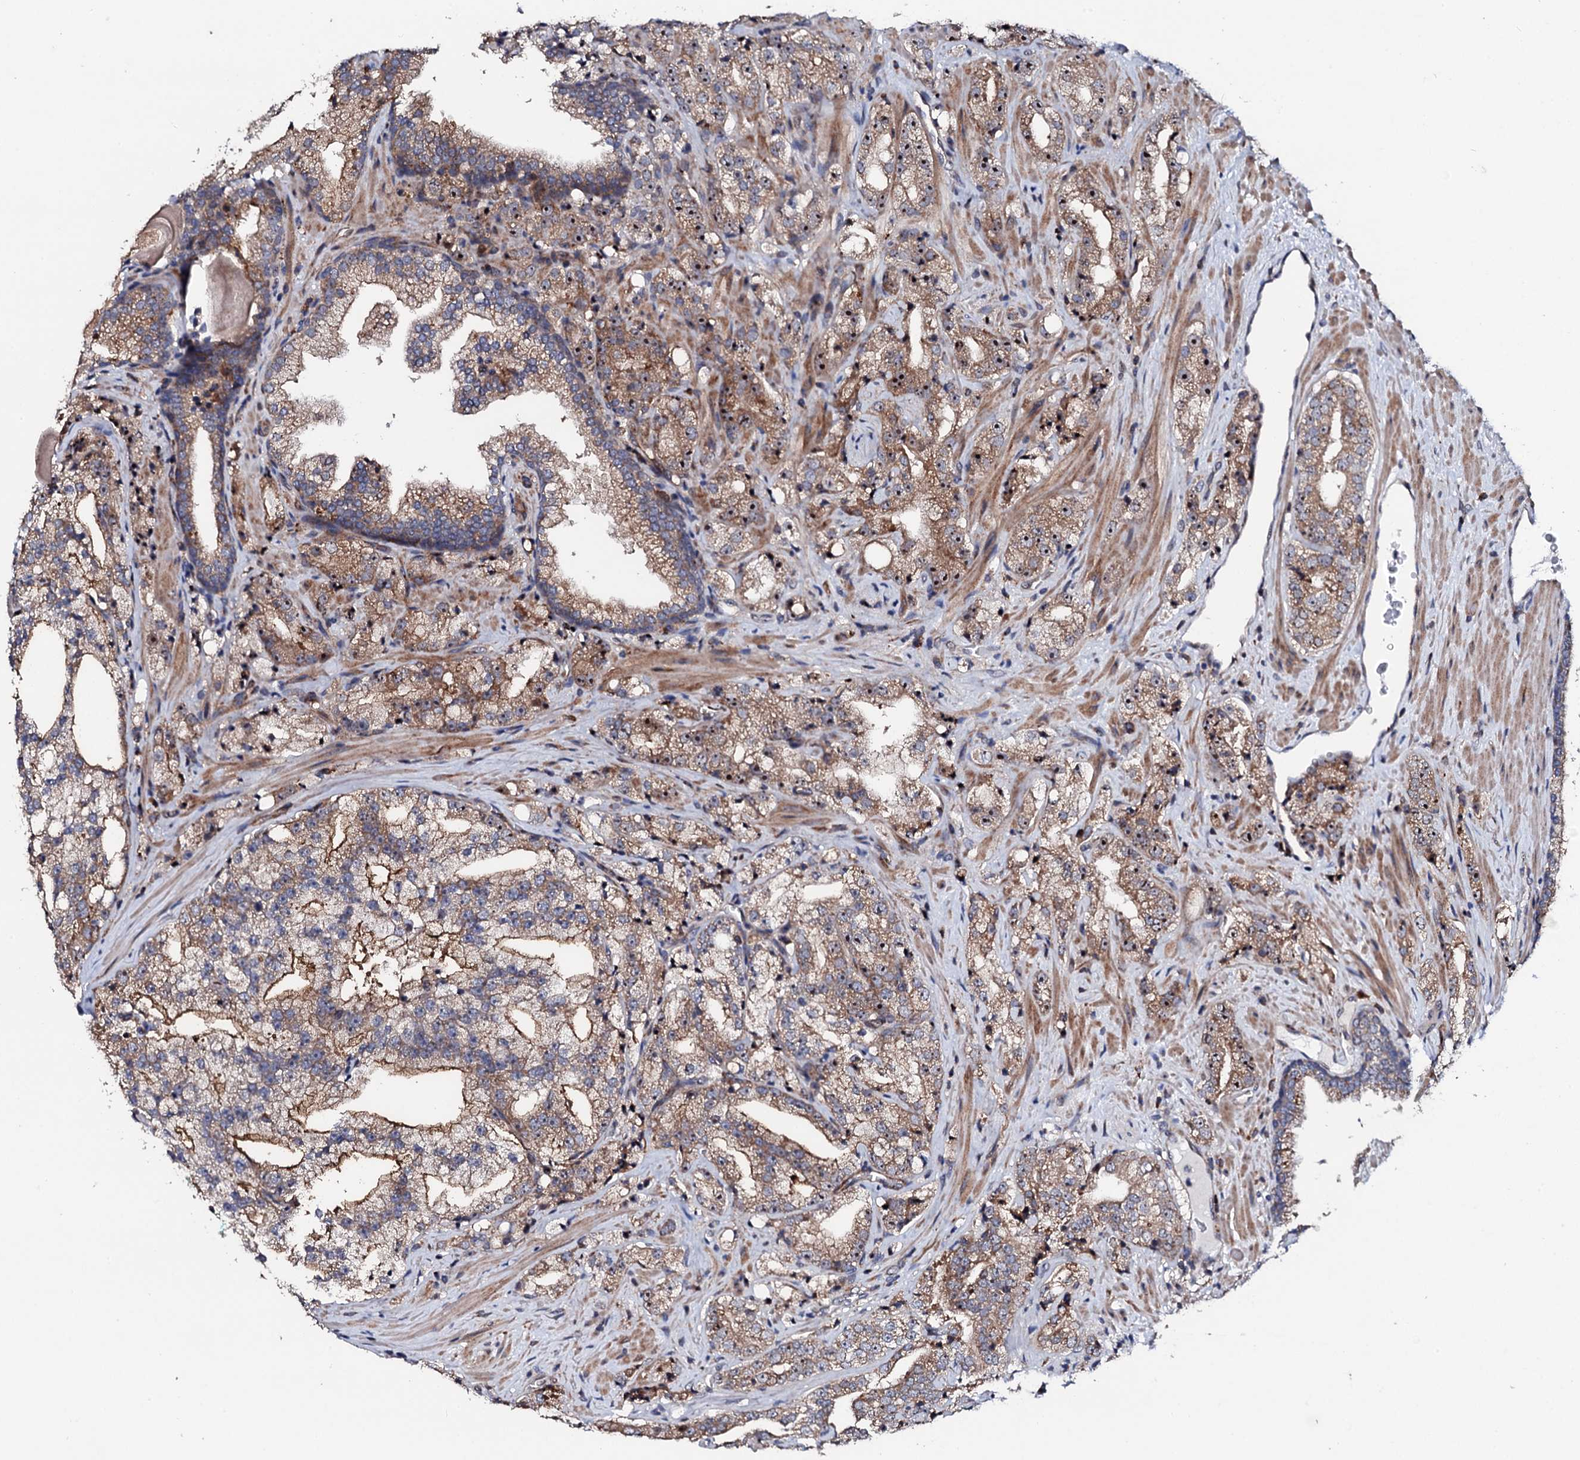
{"staining": {"intensity": "moderate", "quantity": ">75%", "location": "cytoplasmic/membranous,nuclear"}, "tissue": "prostate cancer", "cell_type": "Tumor cells", "image_type": "cancer", "snomed": [{"axis": "morphology", "description": "Adenocarcinoma, High grade"}, {"axis": "topography", "description": "Prostate"}], "caption": "Protein staining displays moderate cytoplasmic/membranous and nuclear expression in about >75% of tumor cells in prostate adenocarcinoma (high-grade).", "gene": "GTPBP4", "patient": {"sex": "male", "age": 64}}